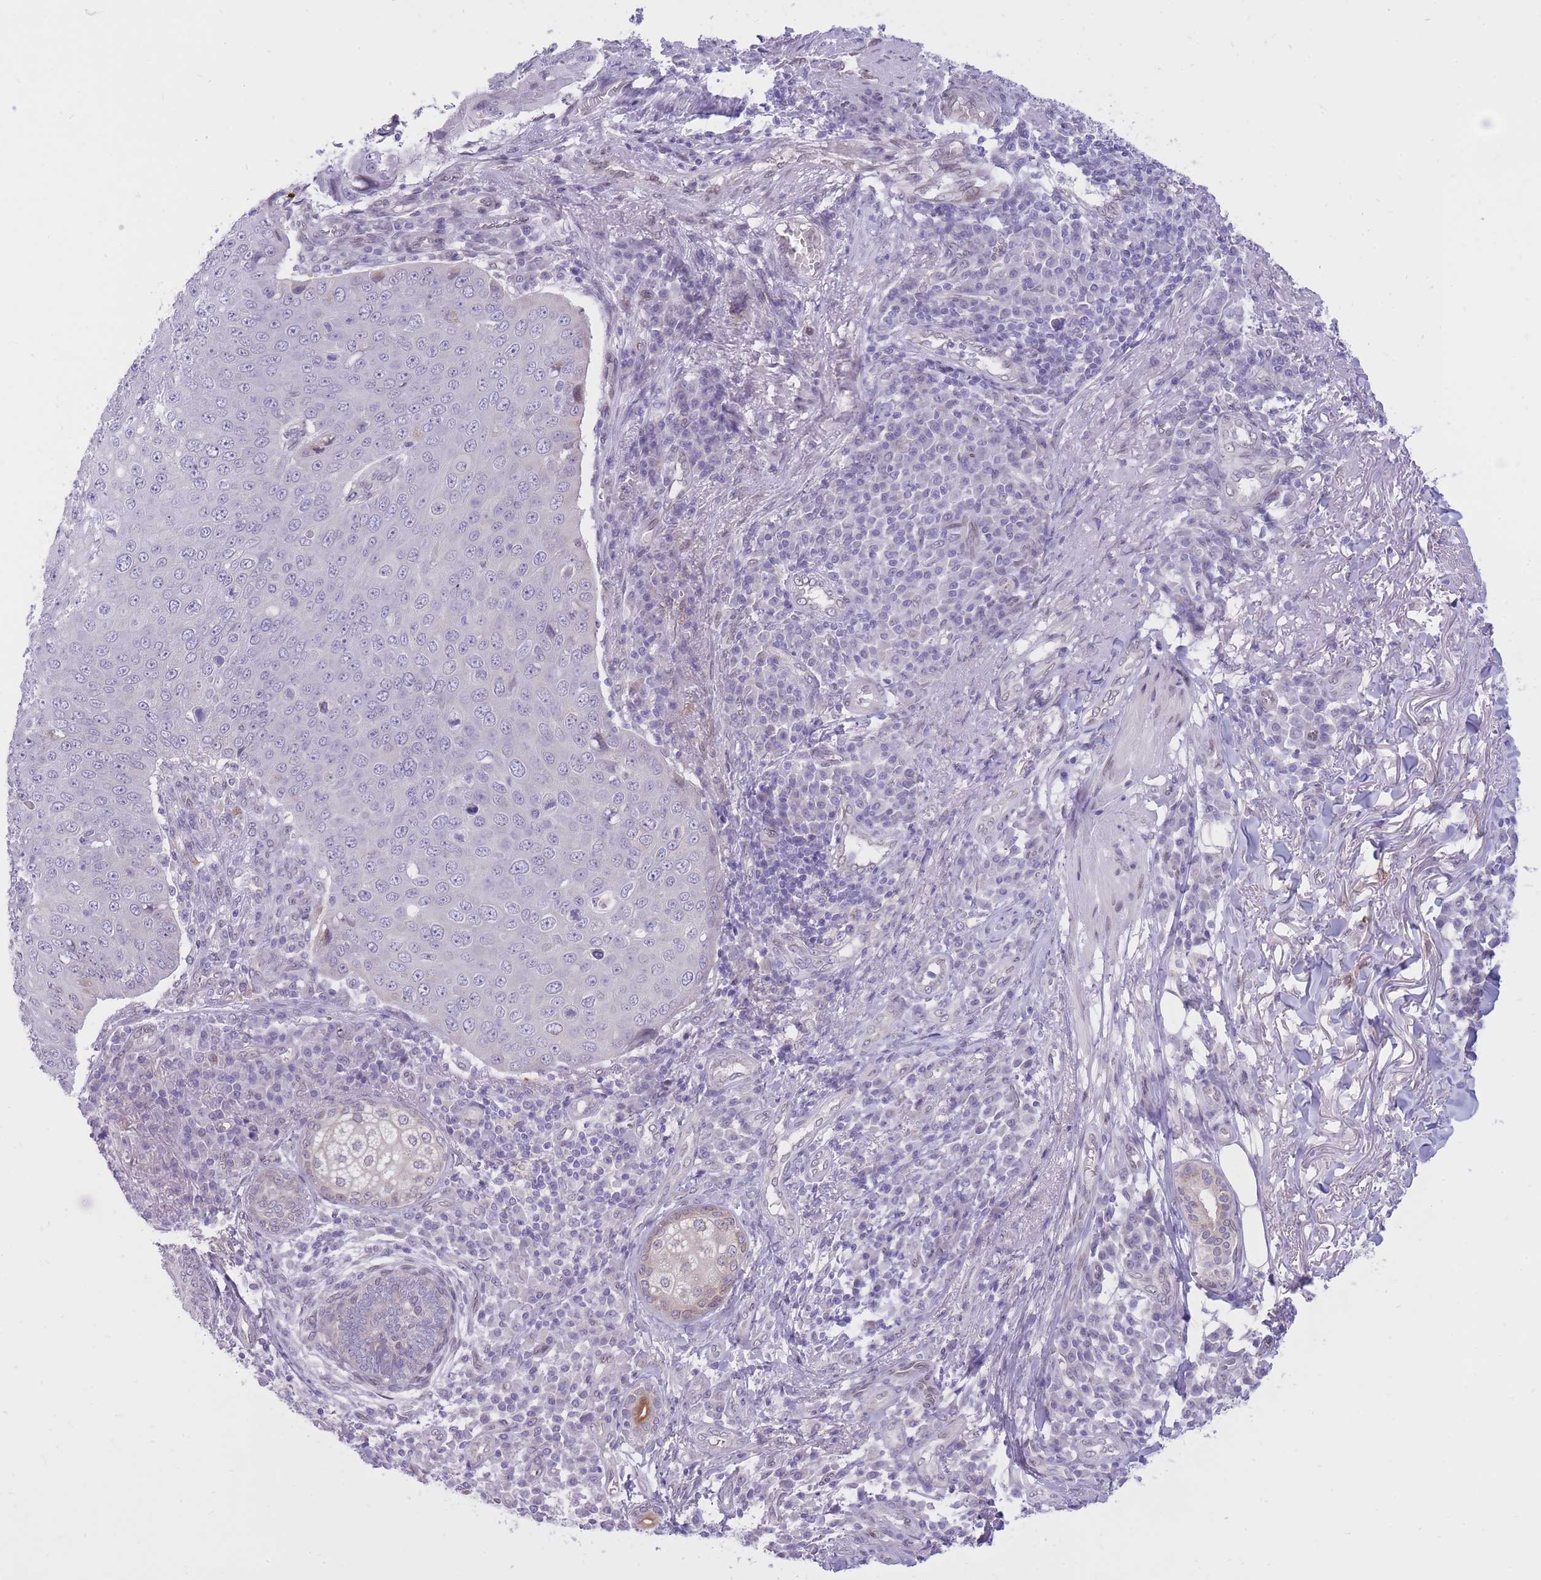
{"staining": {"intensity": "negative", "quantity": "none", "location": "none"}, "tissue": "skin cancer", "cell_type": "Tumor cells", "image_type": "cancer", "snomed": [{"axis": "morphology", "description": "Squamous cell carcinoma, NOS"}, {"axis": "topography", "description": "Skin"}], "caption": "Tumor cells are negative for protein expression in human skin cancer.", "gene": "HOOK2", "patient": {"sex": "male", "age": 71}}